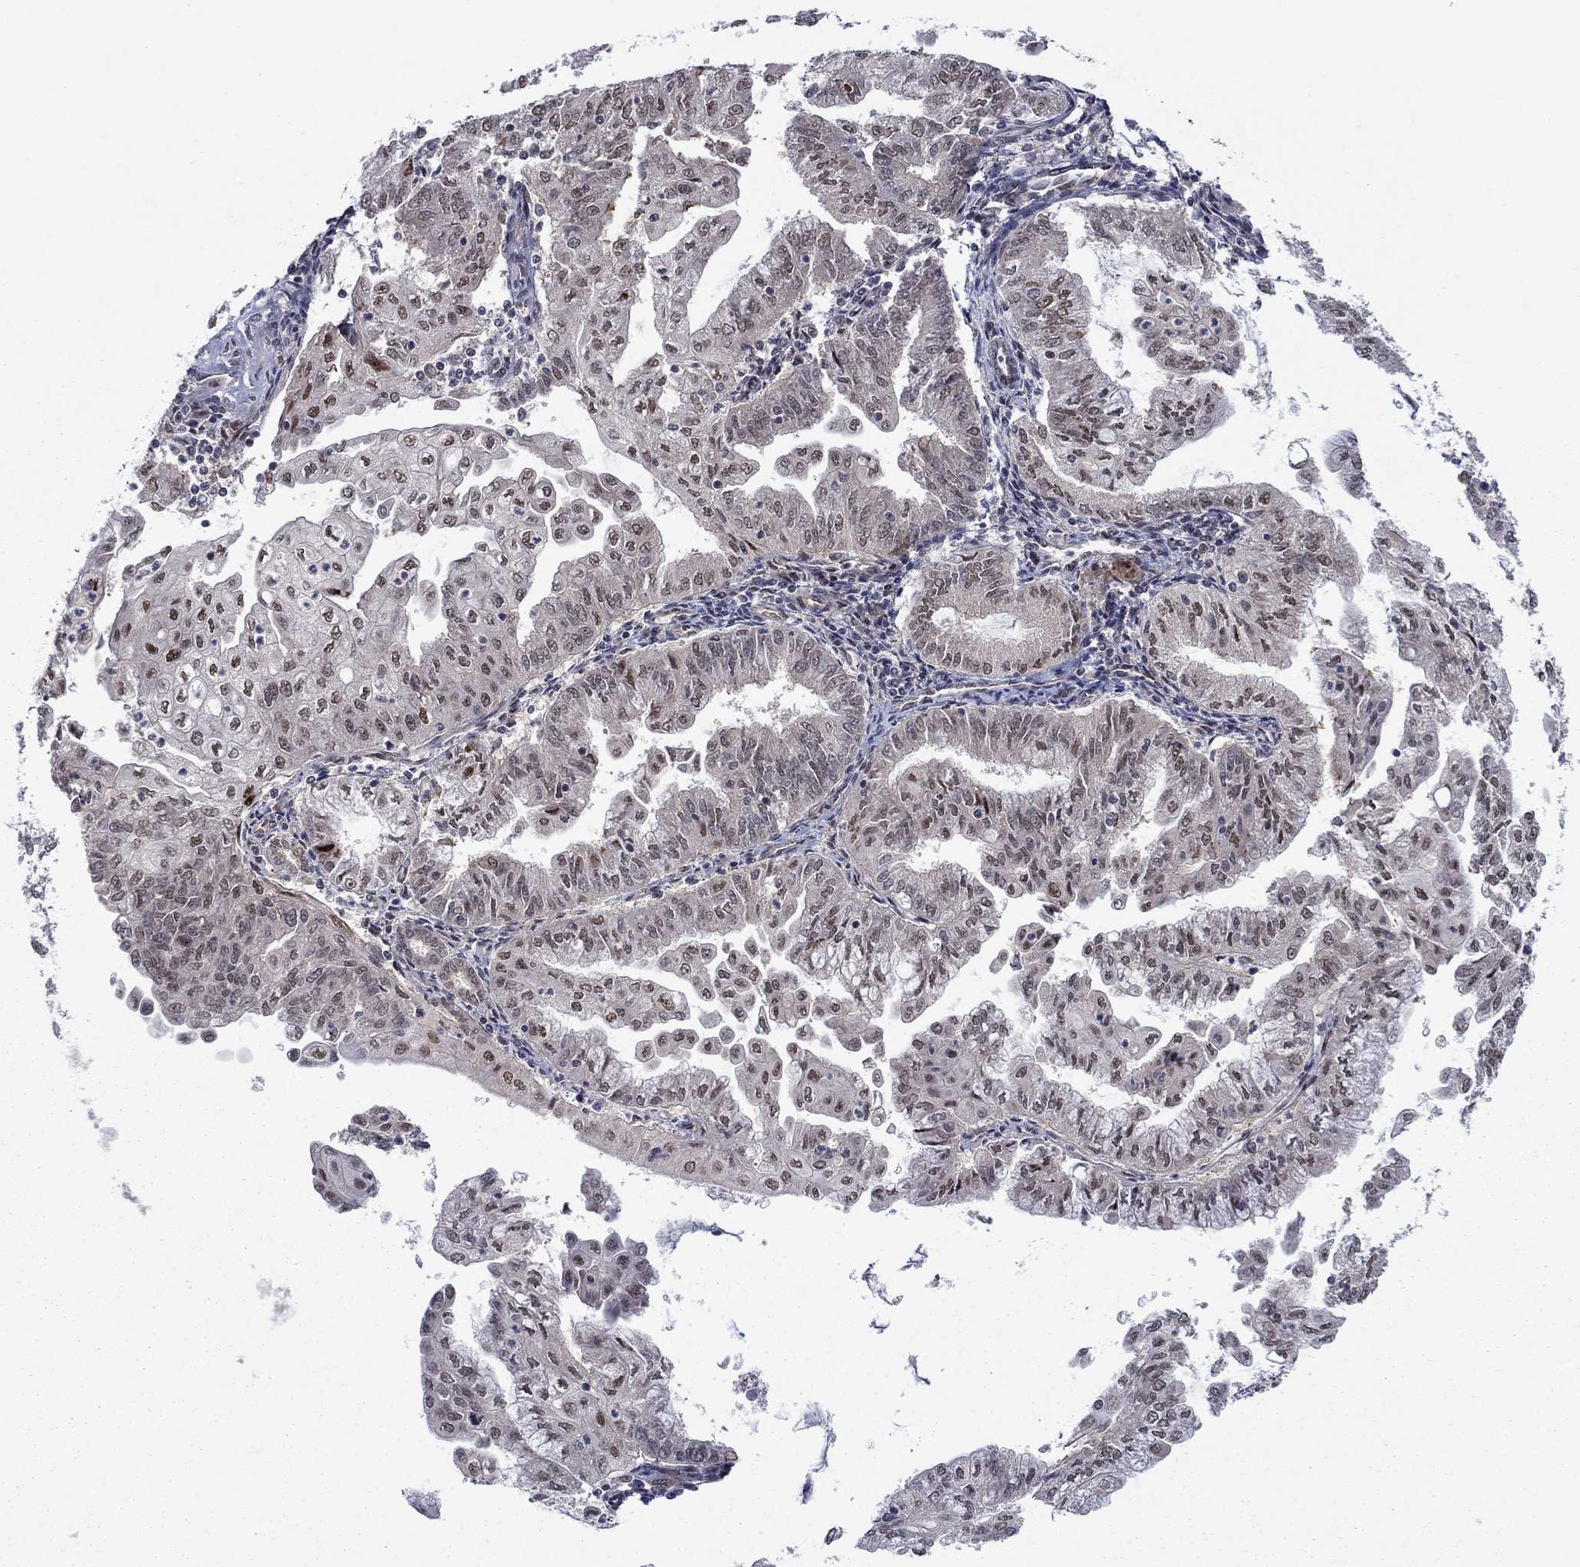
{"staining": {"intensity": "moderate", "quantity": "<25%", "location": "nuclear"}, "tissue": "endometrial cancer", "cell_type": "Tumor cells", "image_type": "cancer", "snomed": [{"axis": "morphology", "description": "Adenocarcinoma, NOS"}, {"axis": "topography", "description": "Endometrium"}], "caption": "Immunohistochemical staining of human adenocarcinoma (endometrial) demonstrates low levels of moderate nuclear protein staining in about <25% of tumor cells.", "gene": "PSMC1", "patient": {"sex": "female", "age": 56}}